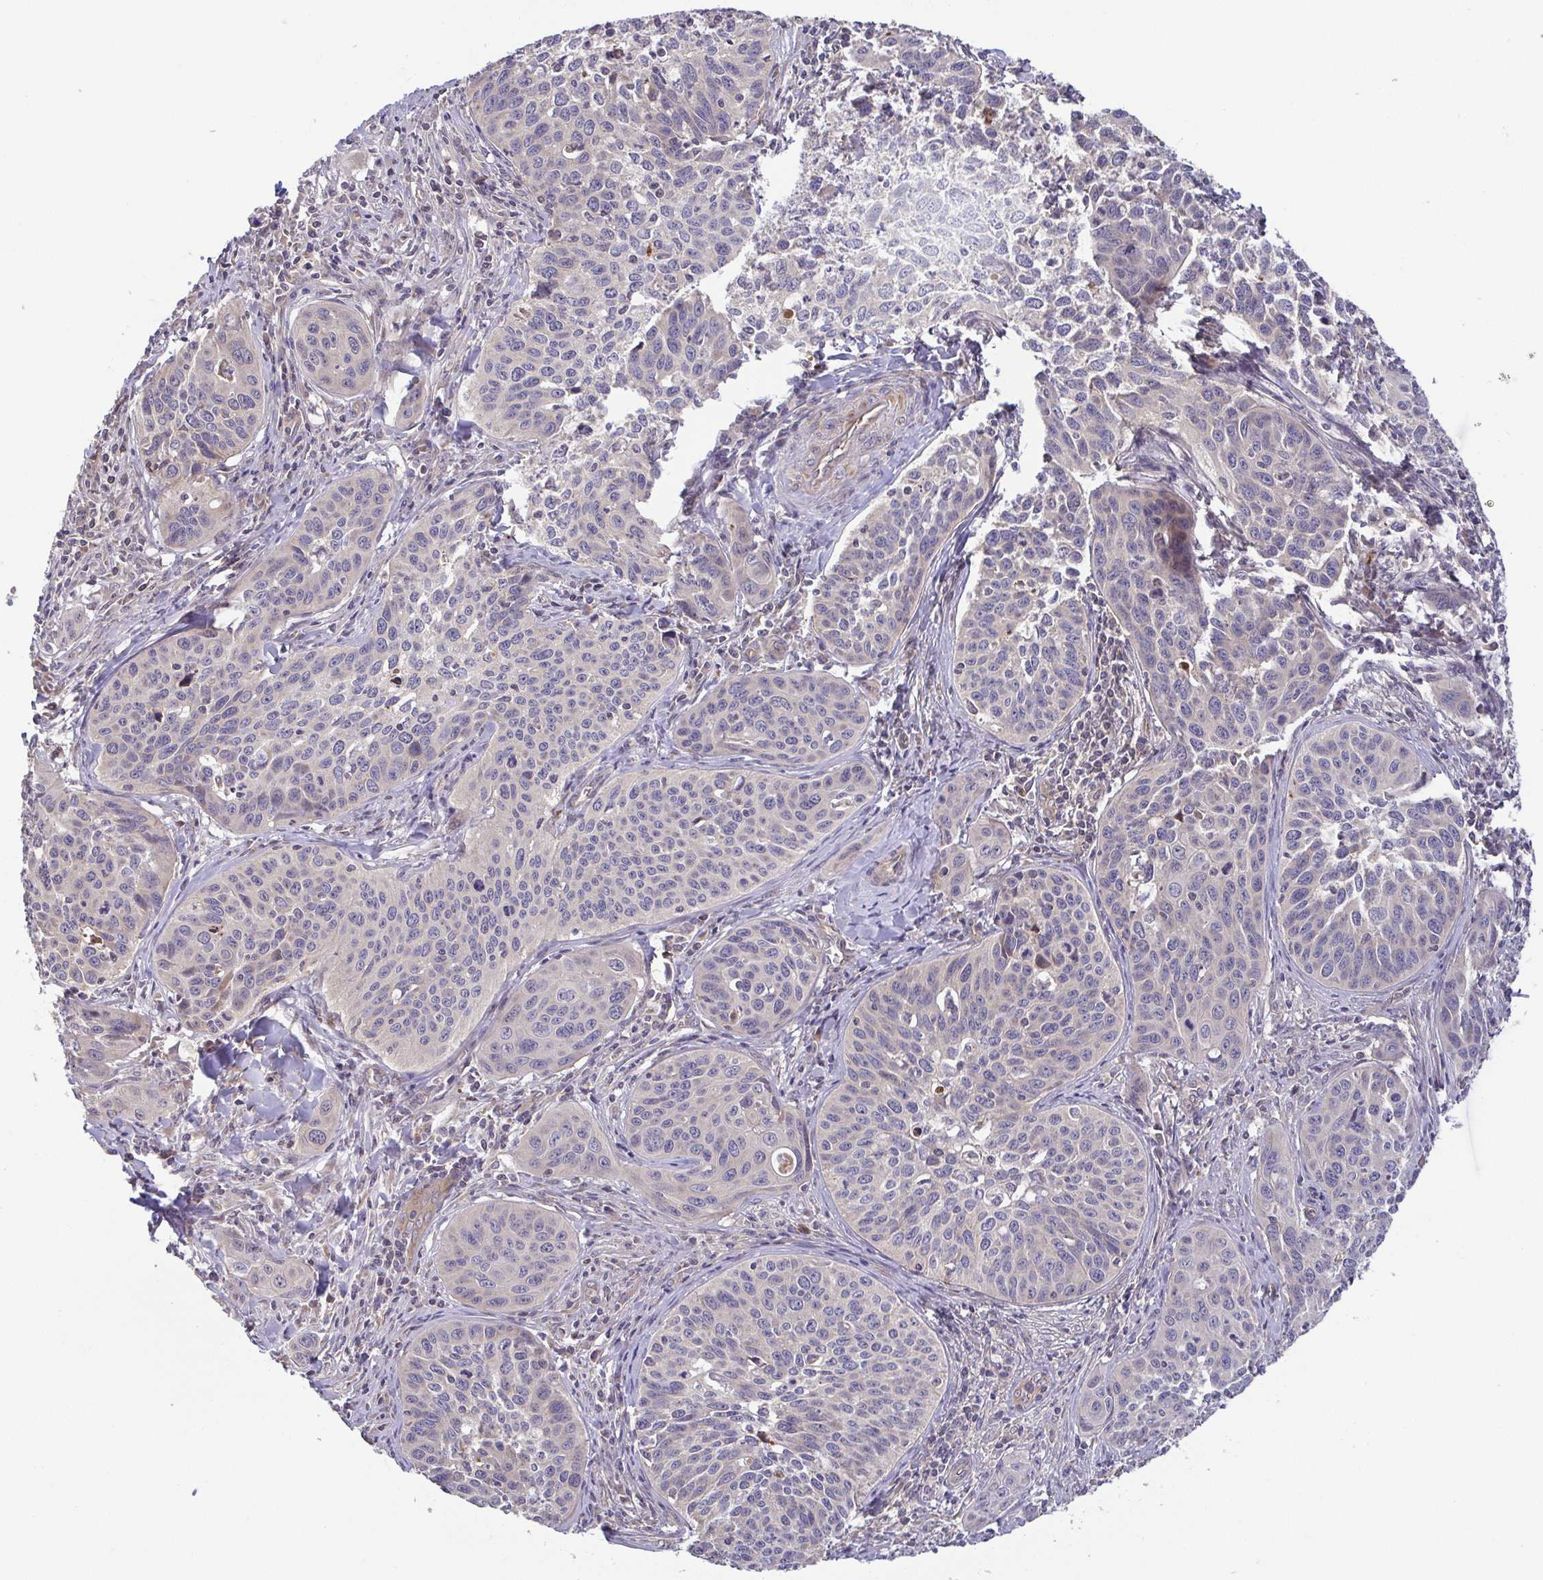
{"staining": {"intensity": "negative", "quantity": "none", "location": "none"}, "tissue": "cervical cancer", "cell_type": "Tumor cells", "image_type": "cancer", "snomed": [{"axis": "morphology", "description": "Squamous cell carcinoma, NOS"}, {"axis": "topography", "description": "Cervix"}], "caption": "Tumor cells are negative for protein expression in human cervical cancer.", "gene": "OSBPL7", "patient": {"sex": "female", "age": 31}}